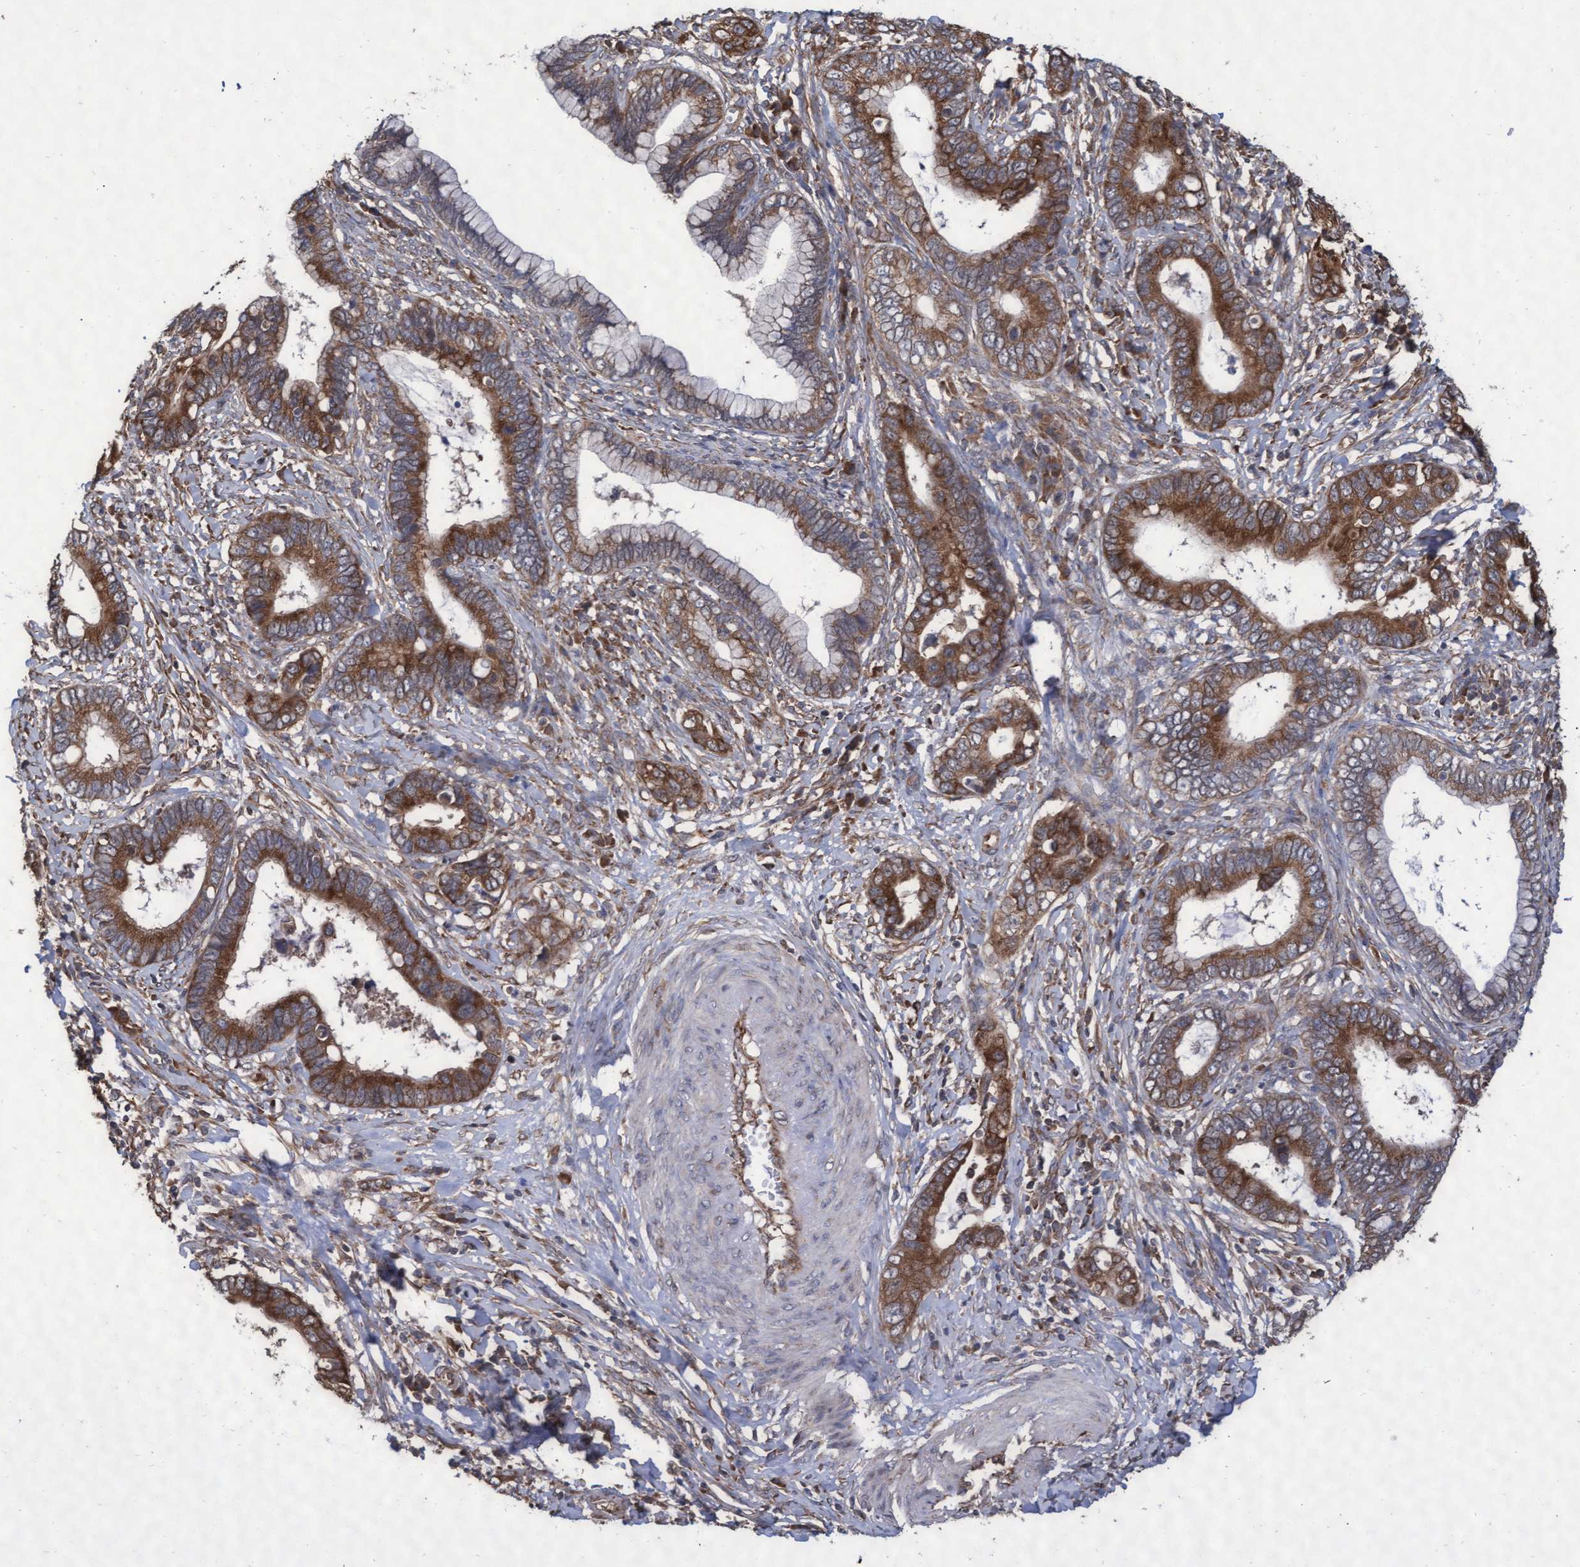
{"staining": {"intensity": "strong", "quantity": ">75%", "location": "cytoplasmic/membranous"}, "tissue": "cervical cancer", "cell_type": "Tumor cells", "image_type": "cancer", "snomed": [{"axis": "morphology", "description": "Adenocarcinoma, NOS"}, {"axis": "topography", "description": "Cervix"}], "caption": "Tumor cells show high levels of strong cytoplasmic/membranous staining in approximately >75% of cells in cervical cancer (adenocarcinoma). Immunohistochemistry (ihc) stains the protein in brown and the nuclei are stained blue.", "gene": "ABCF2", "patient": {"sex": "female", "age": 44}}